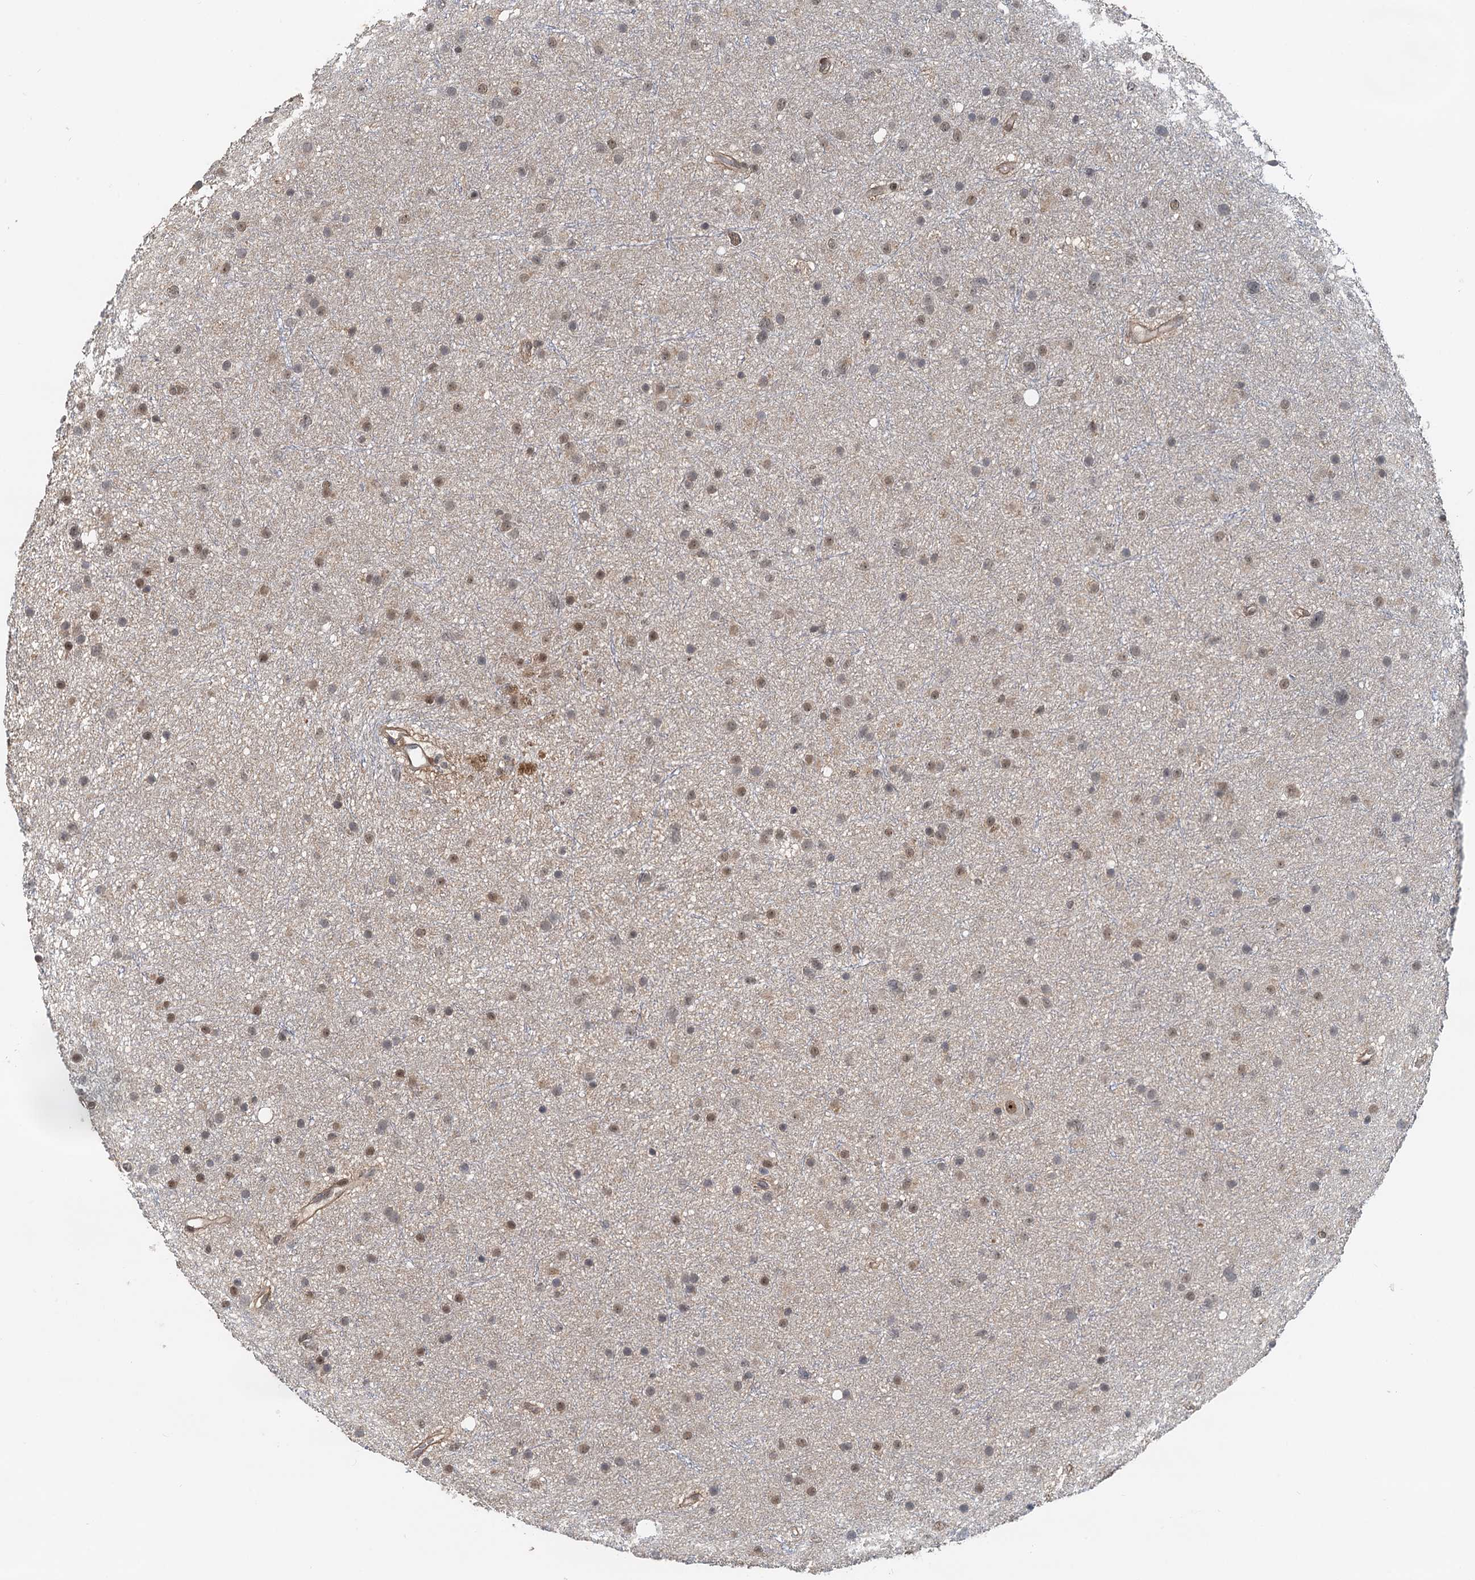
{"staining": {"intensity": "weak", "quantity": "25%-75%", "location": "cytoplasmic/membranous,nuclear"}, "tissue": "glioma", "cell_type": "Tumor cells", "image_type": "cancer", "snomed": [{"axis": "morphology", "description": "Glioma, malignant, Low grade"}, {"axis": "topography", "description": "Cerebral cortex"}], "caption": "Glioma tissue reveals weak cytoplasmic/membranous and nuclear staining in approximately 25%-75% of tumor cells, visualized by immunohistochemistry.", "gene": "SPINDOC", "patient": {"sex": "female", "age": 39}}